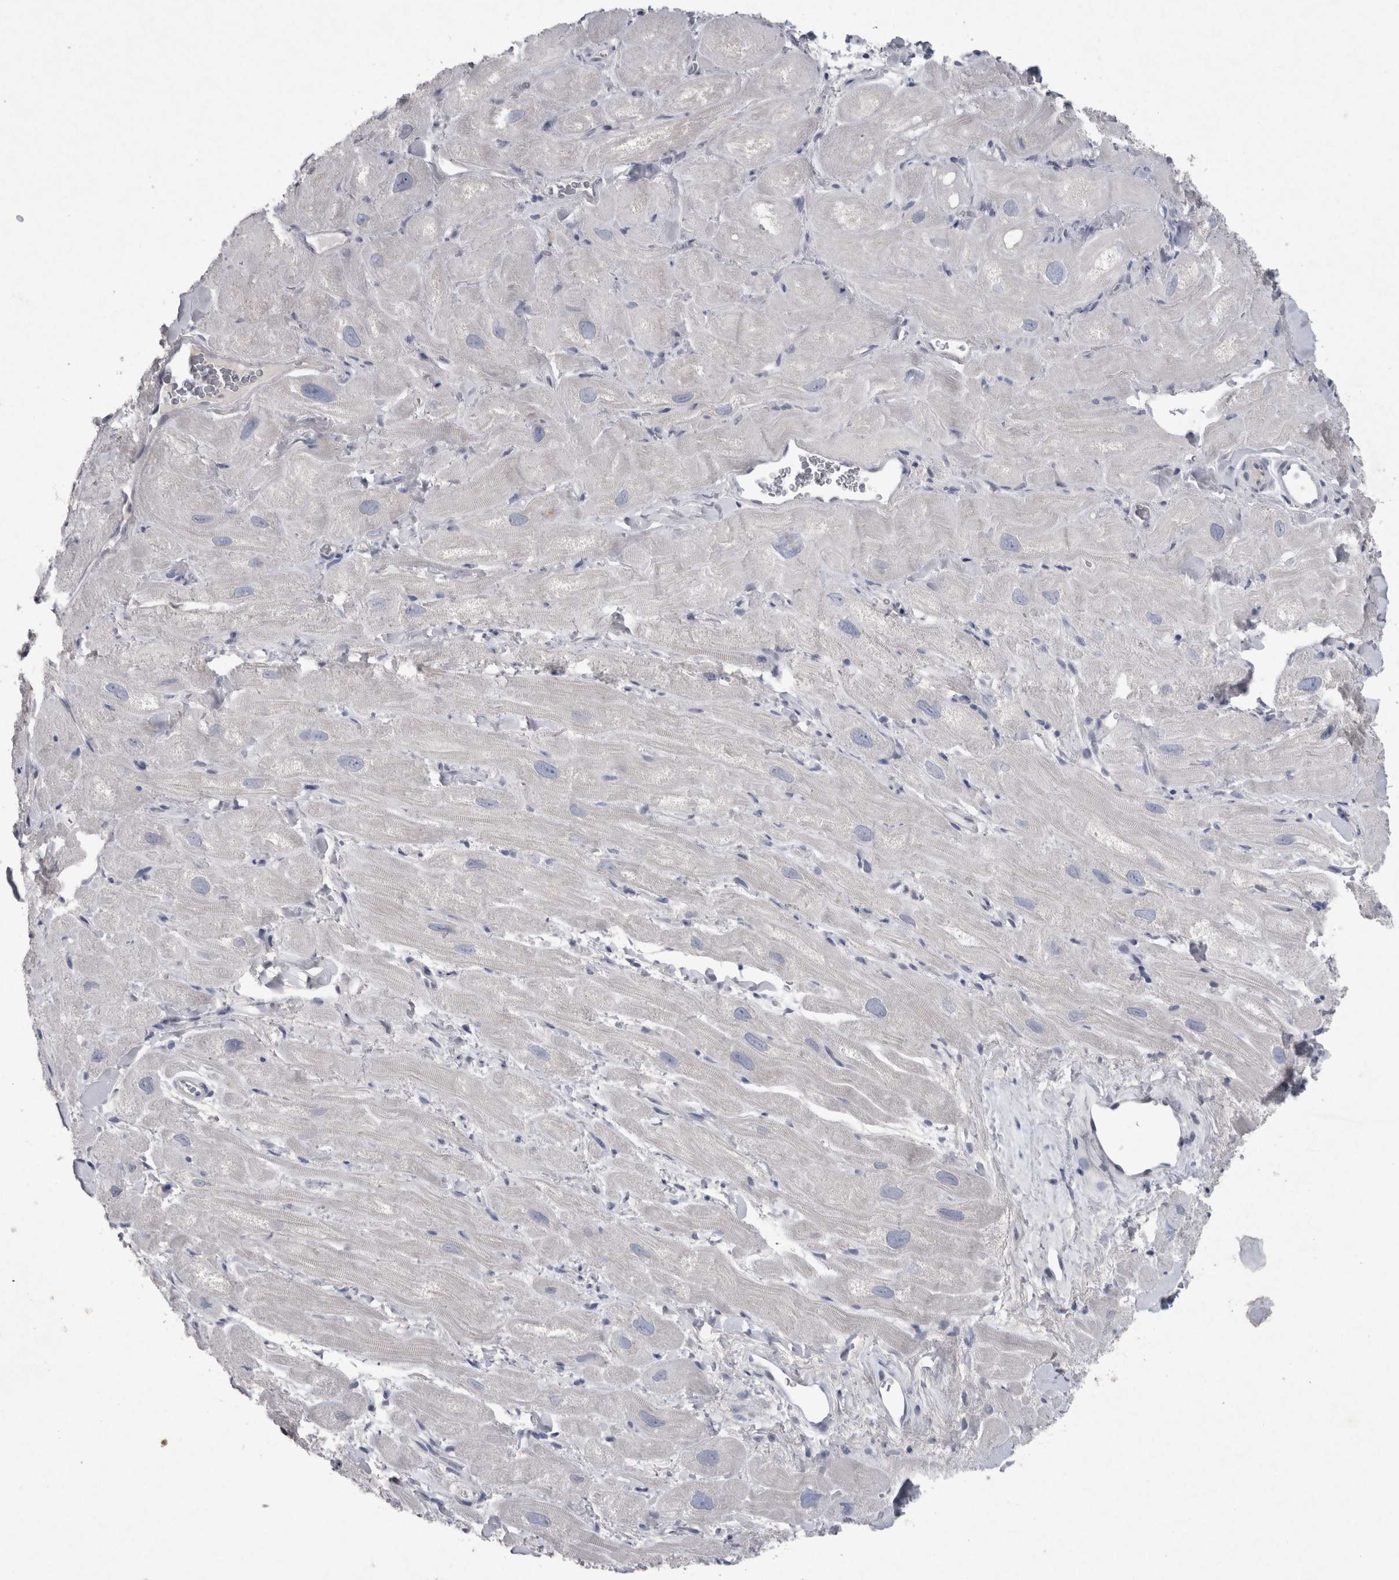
{"staining": {"intensity": "negative", "quantity": "none", "location": "none"}, "tissue": "heart muscle", "cell_type": "Cardiomyocytes", "image_type": "normal", "snomed": [{"axis": "morphology", "description": "Normal tissue, NOS"}, {"axis": "topography", "description": "Heart"}], "caption": "High power microscopy micrograph of an IHC micrograph of benign heart muscle, revealing no significant expression in cardiomyocytes. (Stains: DAB (3,3'-diaminobenzidine) immunohistochemistry with hematoxylin counter stain, Microscopy: brightfield microscopy at high magnification).", "gene": "PDX1", "patient": {"sex": "male", "age": 49}}